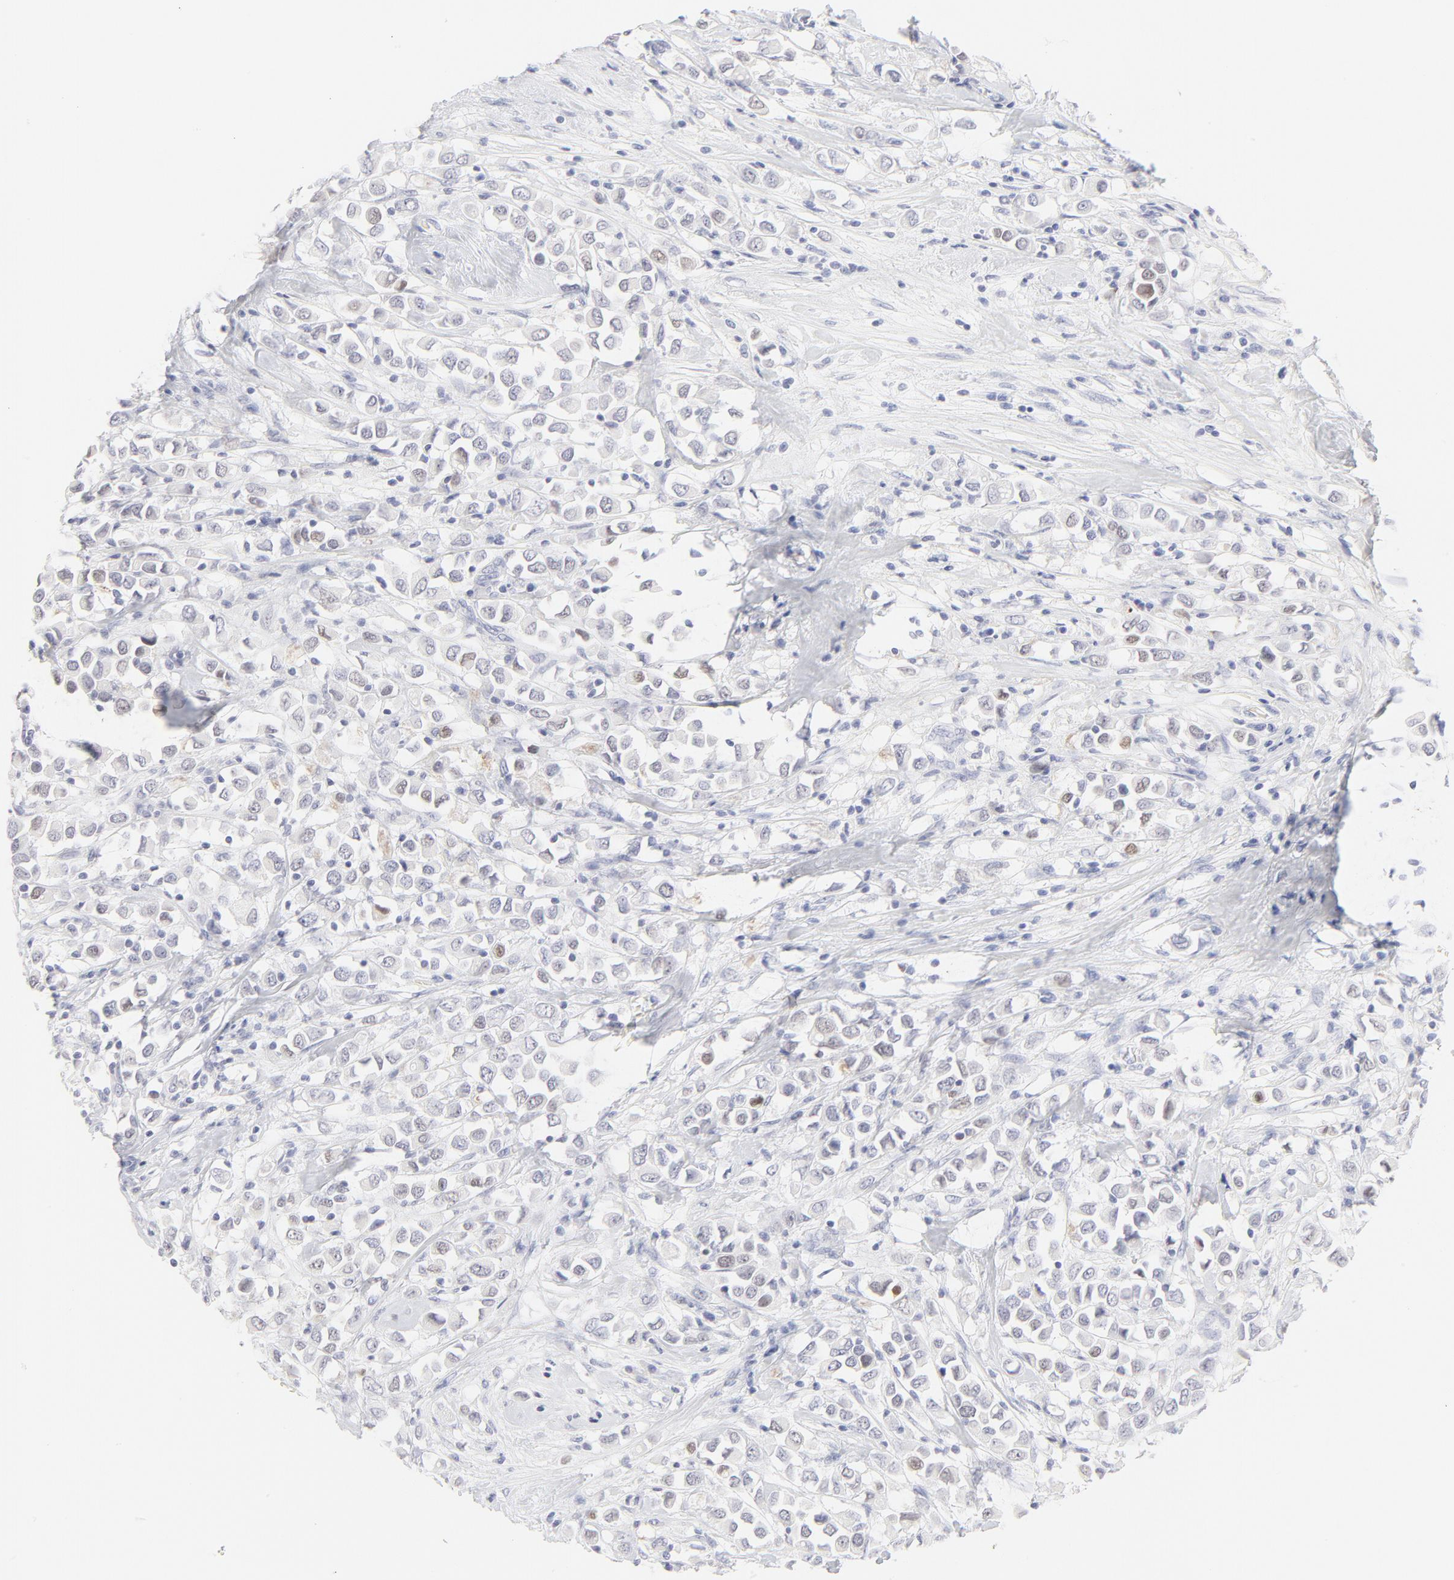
{"staining": {"intensity": "moderate", "quantity": "<25%", "location": "nuclear"}, "tissue": "breast cancer", "cell_type": "Tumor cells", "image_type": "cancer", "snomed": [{"axis": "morphology", "description": "Duct carcinoma"}, {"axis": "topography", "description": "Breast"}], "caption": "Immunohistochemistry of breast cancer (invasive ductal carcinoma) shows low levels of moderate nuclear expression in approximately <25% of tumor cells.", "gene": "ELF3", "patient": {"sex": "female", "age": 61}}